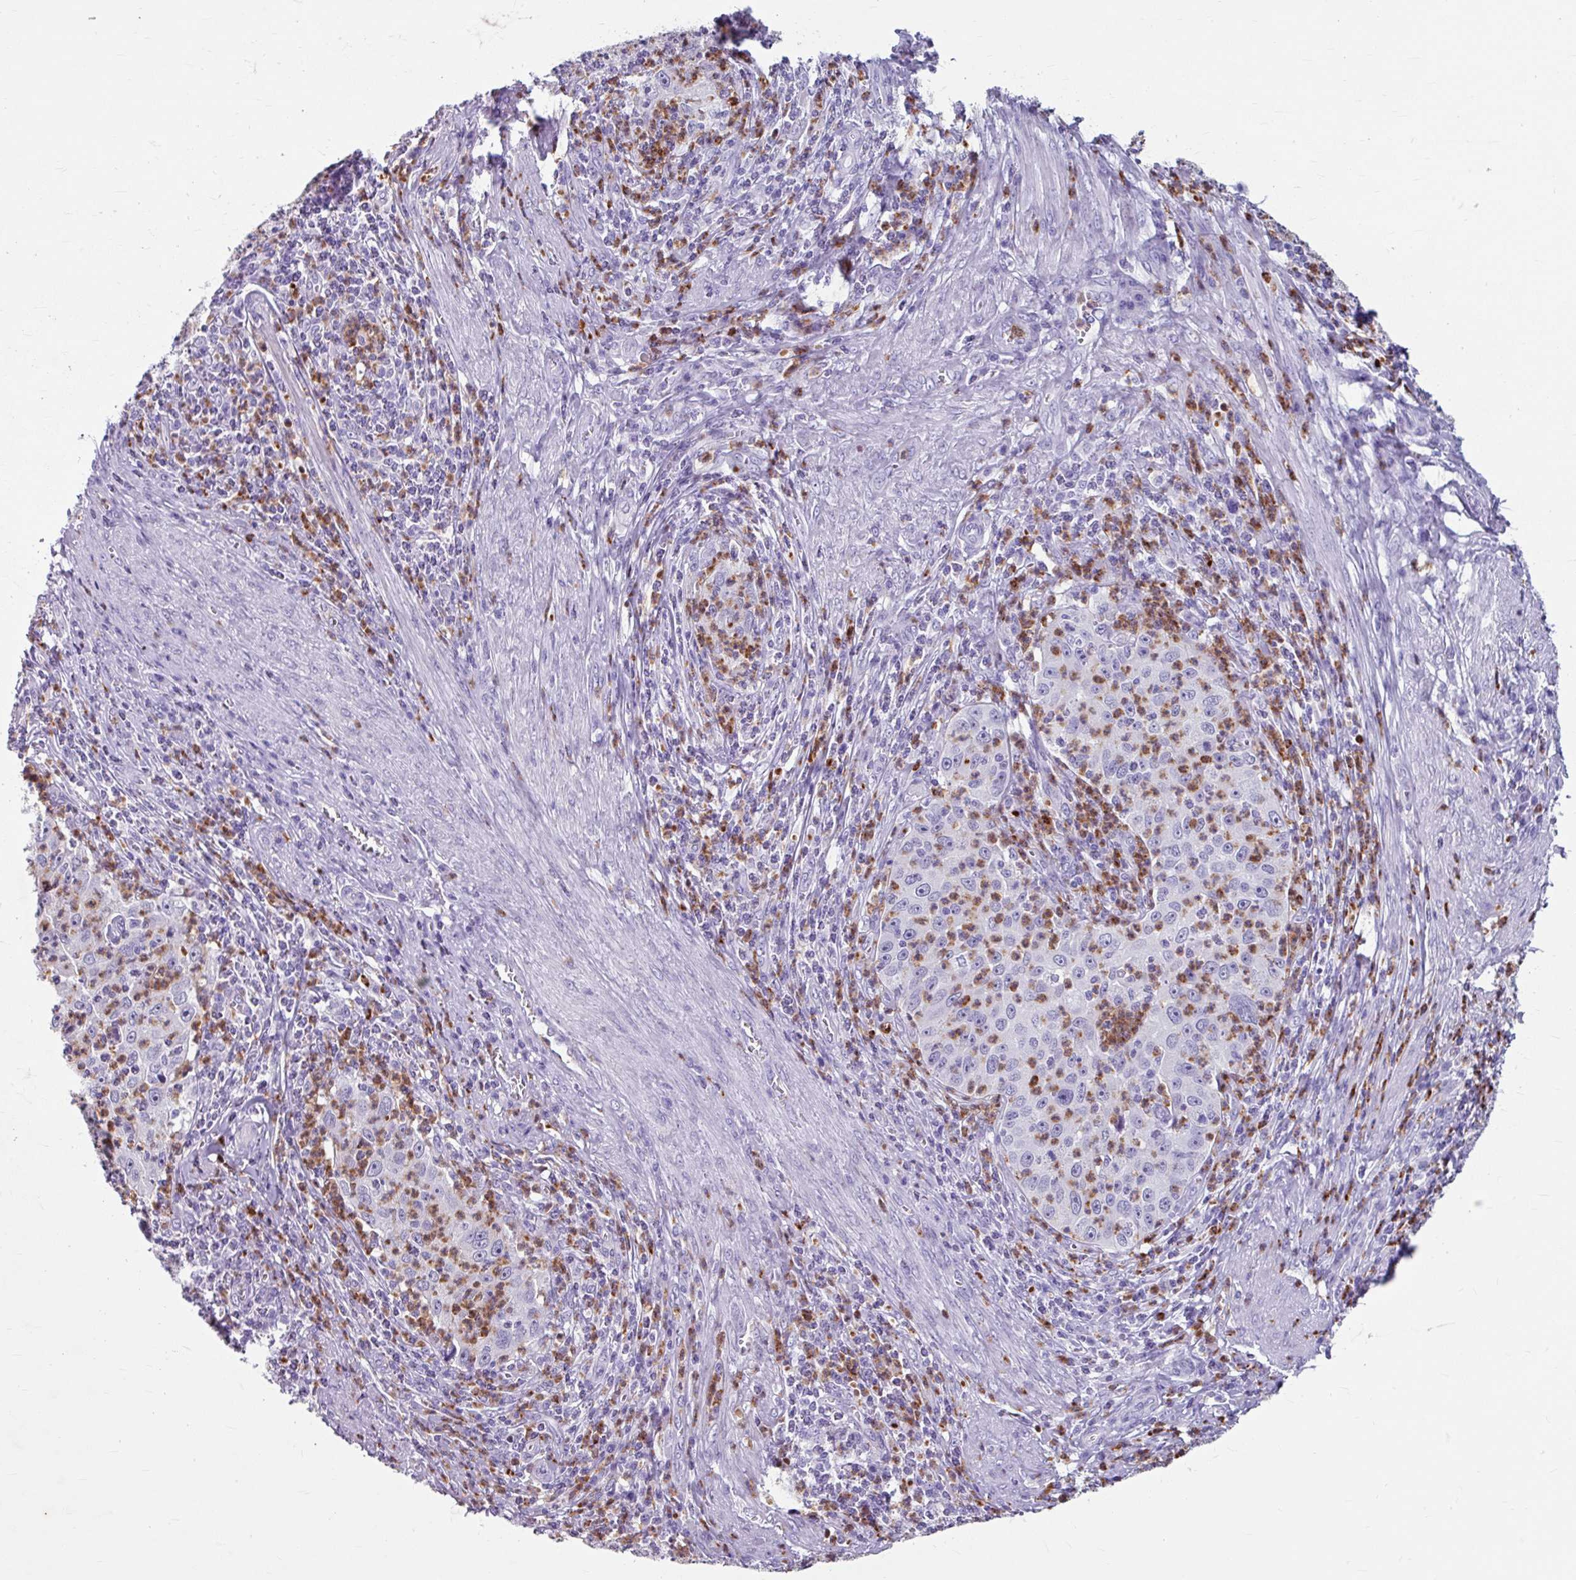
{"staining": {"intensity": "negative", "quantity": "none", "location": "none"}, "tissue": "cervical cancer", "cell_type": "Tumor cells", "image_type": "cancer", "snomed": [{"axis": "morphology", "description": "Squamous cell carcinoma, NOS"}, {"axis": "topography", "description": "Cervix"}], "caption": "Squamous cell carcinoma (cervical) was stained to show a protein in brown. There is no significant staining in tumor cells.", "gene": "ANKRD1", "patient": {"sex": "female", "age": 30}}